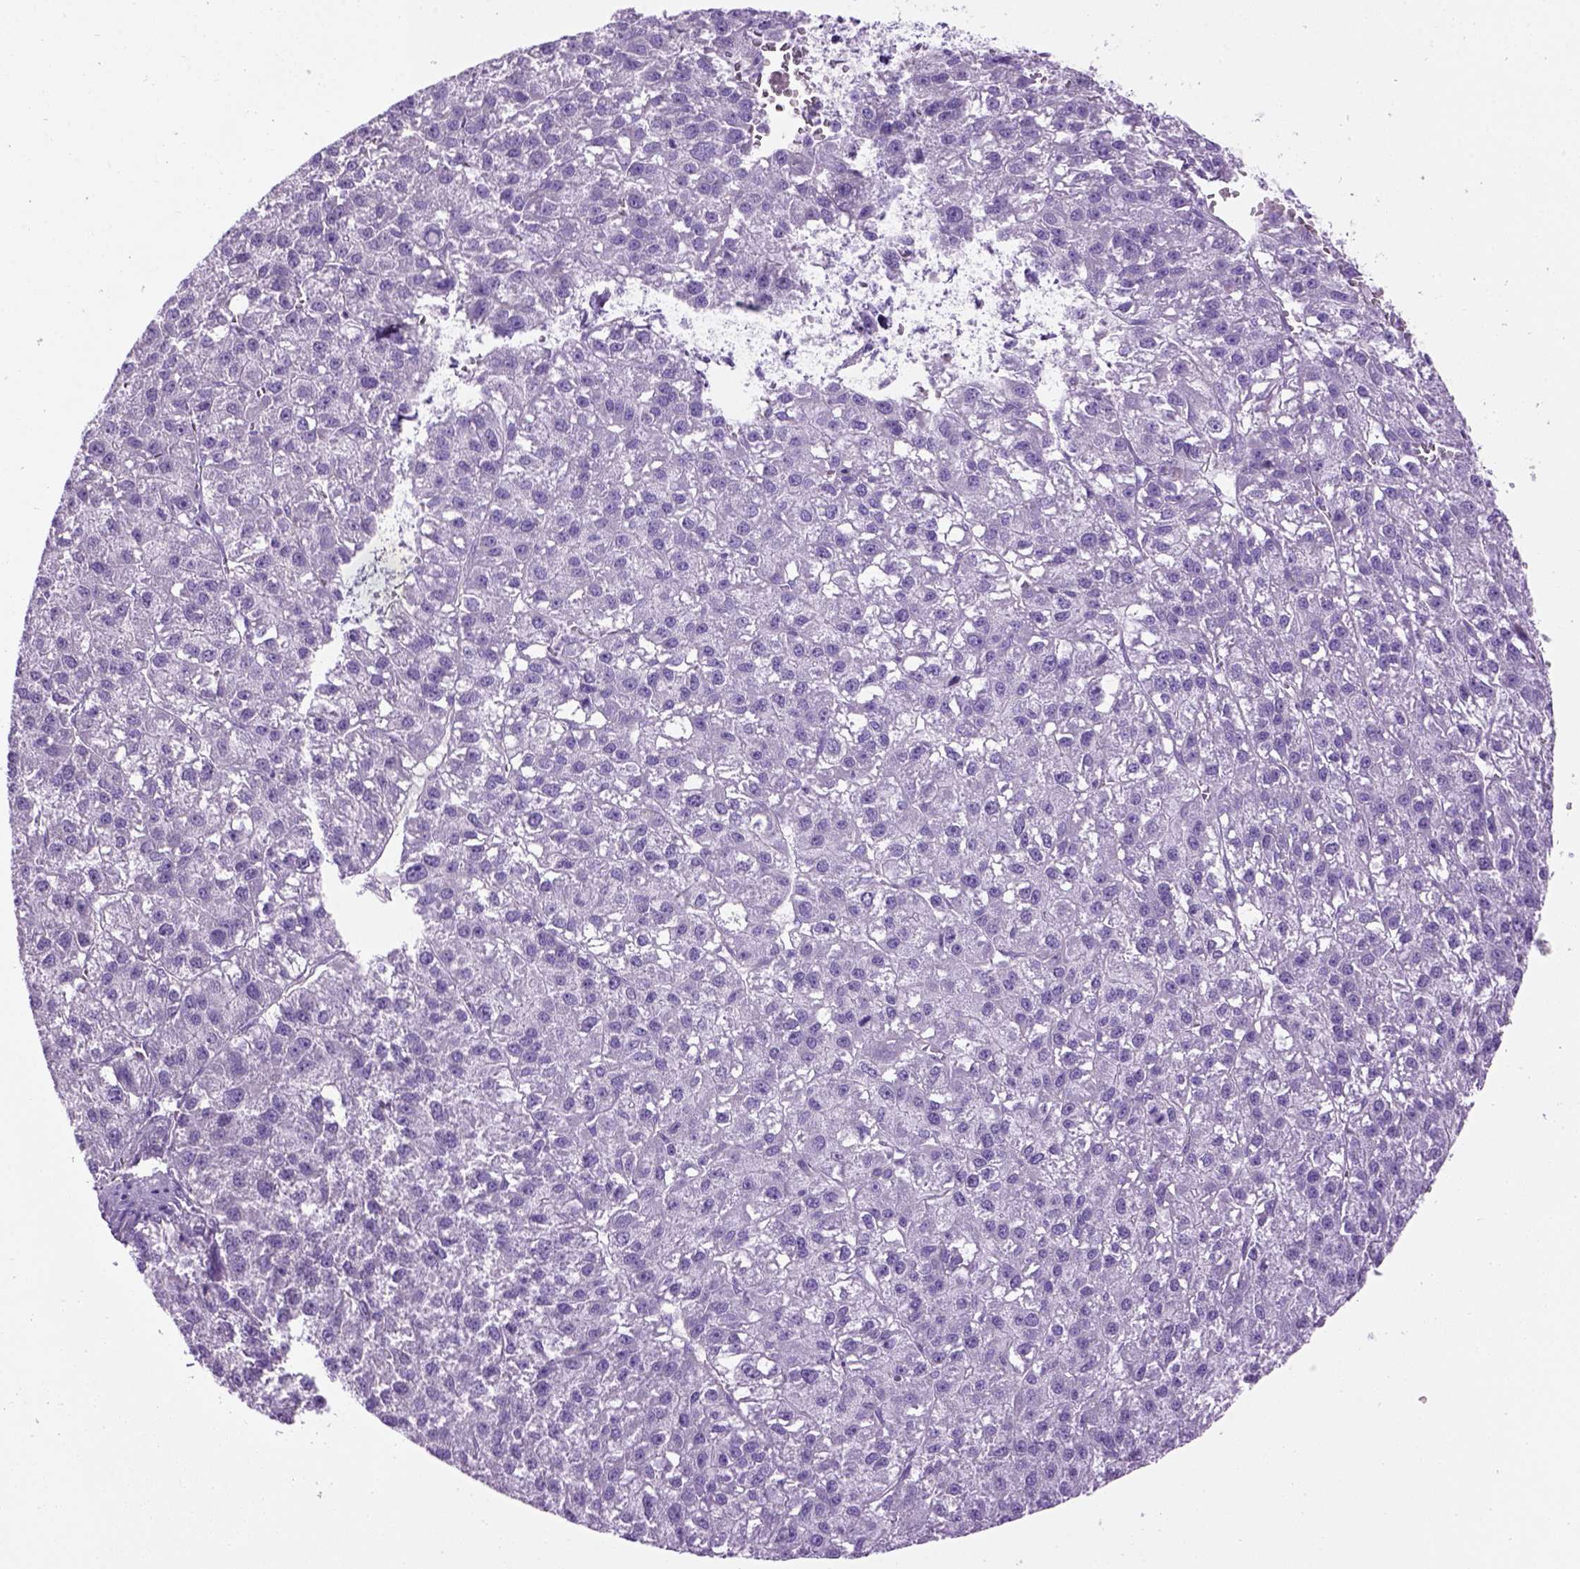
{"staining": {"intensity": "negative", "quantity": "none", "location": "none"}, "tissue": "liver cancer", "cell_type": "Tumor cells", "image_type": "cancer", "snomed": [{"axis": "morphology", "description": "Carcinoma, Hepatocellular, NOS"}, {"axis": "topography", "description": "Liver"}], "caption": "Hepatocellular carcinoma (liver) was stained to show a protein in brown. There is no significant positivity in tumor cells.", "gene": "GABRB2", "patient": {"sex": "female", "age": 70}}